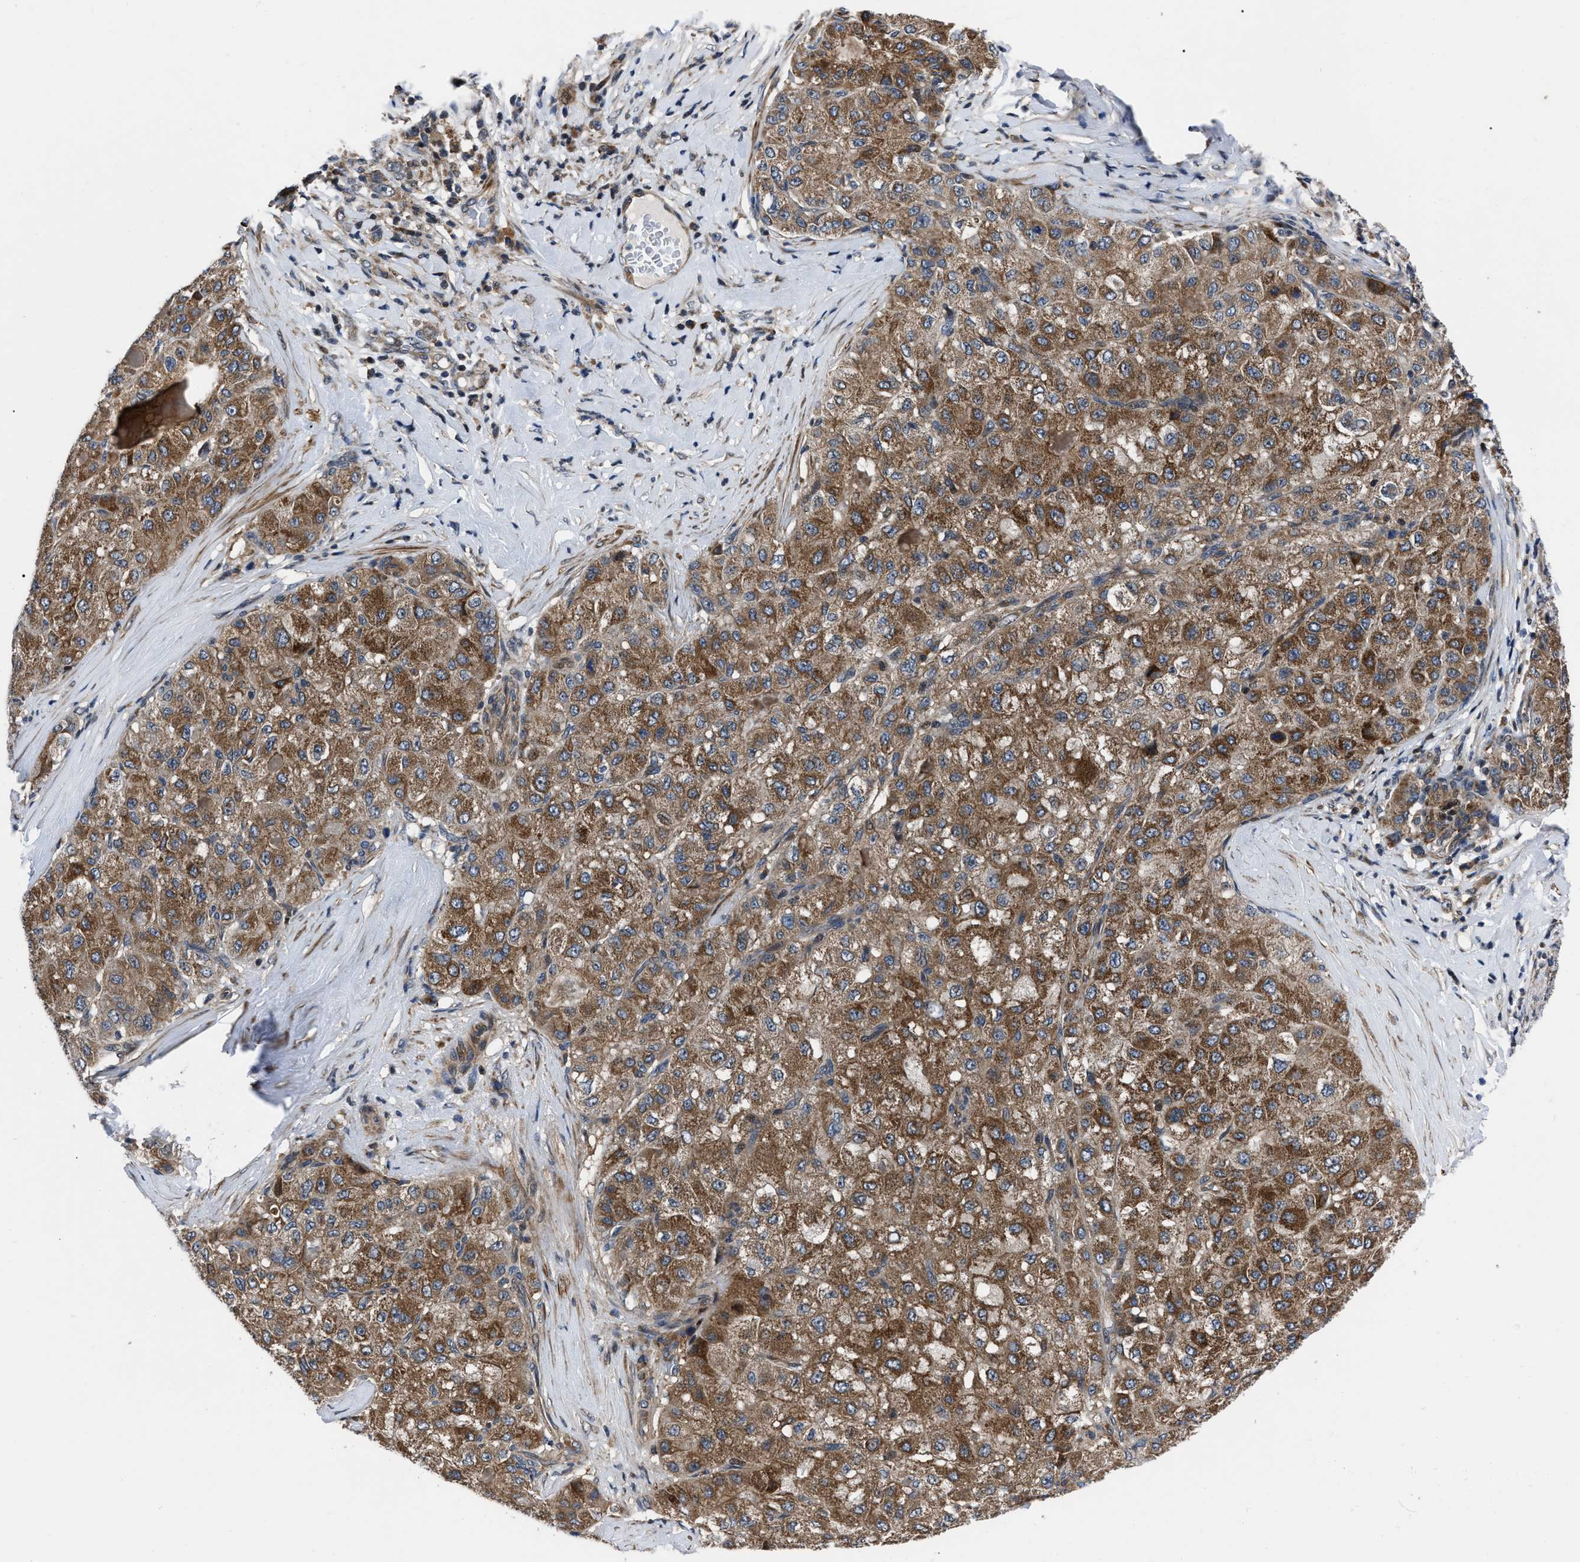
{"staining": {"intensity": "moderate", "quantity": ">75%", "location": "cytoplasmic/membranous"}, "tissue": "liver cancer", "cell_type": "Tumor cells", "image_type": "cancer", "snomed": [{"axis": "morphology", "description": "Carcinoma, Hepatocellular, NOS"}, {"axis": "topography", "description": "Liver"}], "caption": "This image exhibits immunohistochemistry (IHC) staining of hepatocellular carcinoma (liver), with medium moderate cytoplasmic/membranous staining in approximately >75% of tumor cells.", "gene": "PPWD1", "patient": {"sex": "male", "age": 80}}